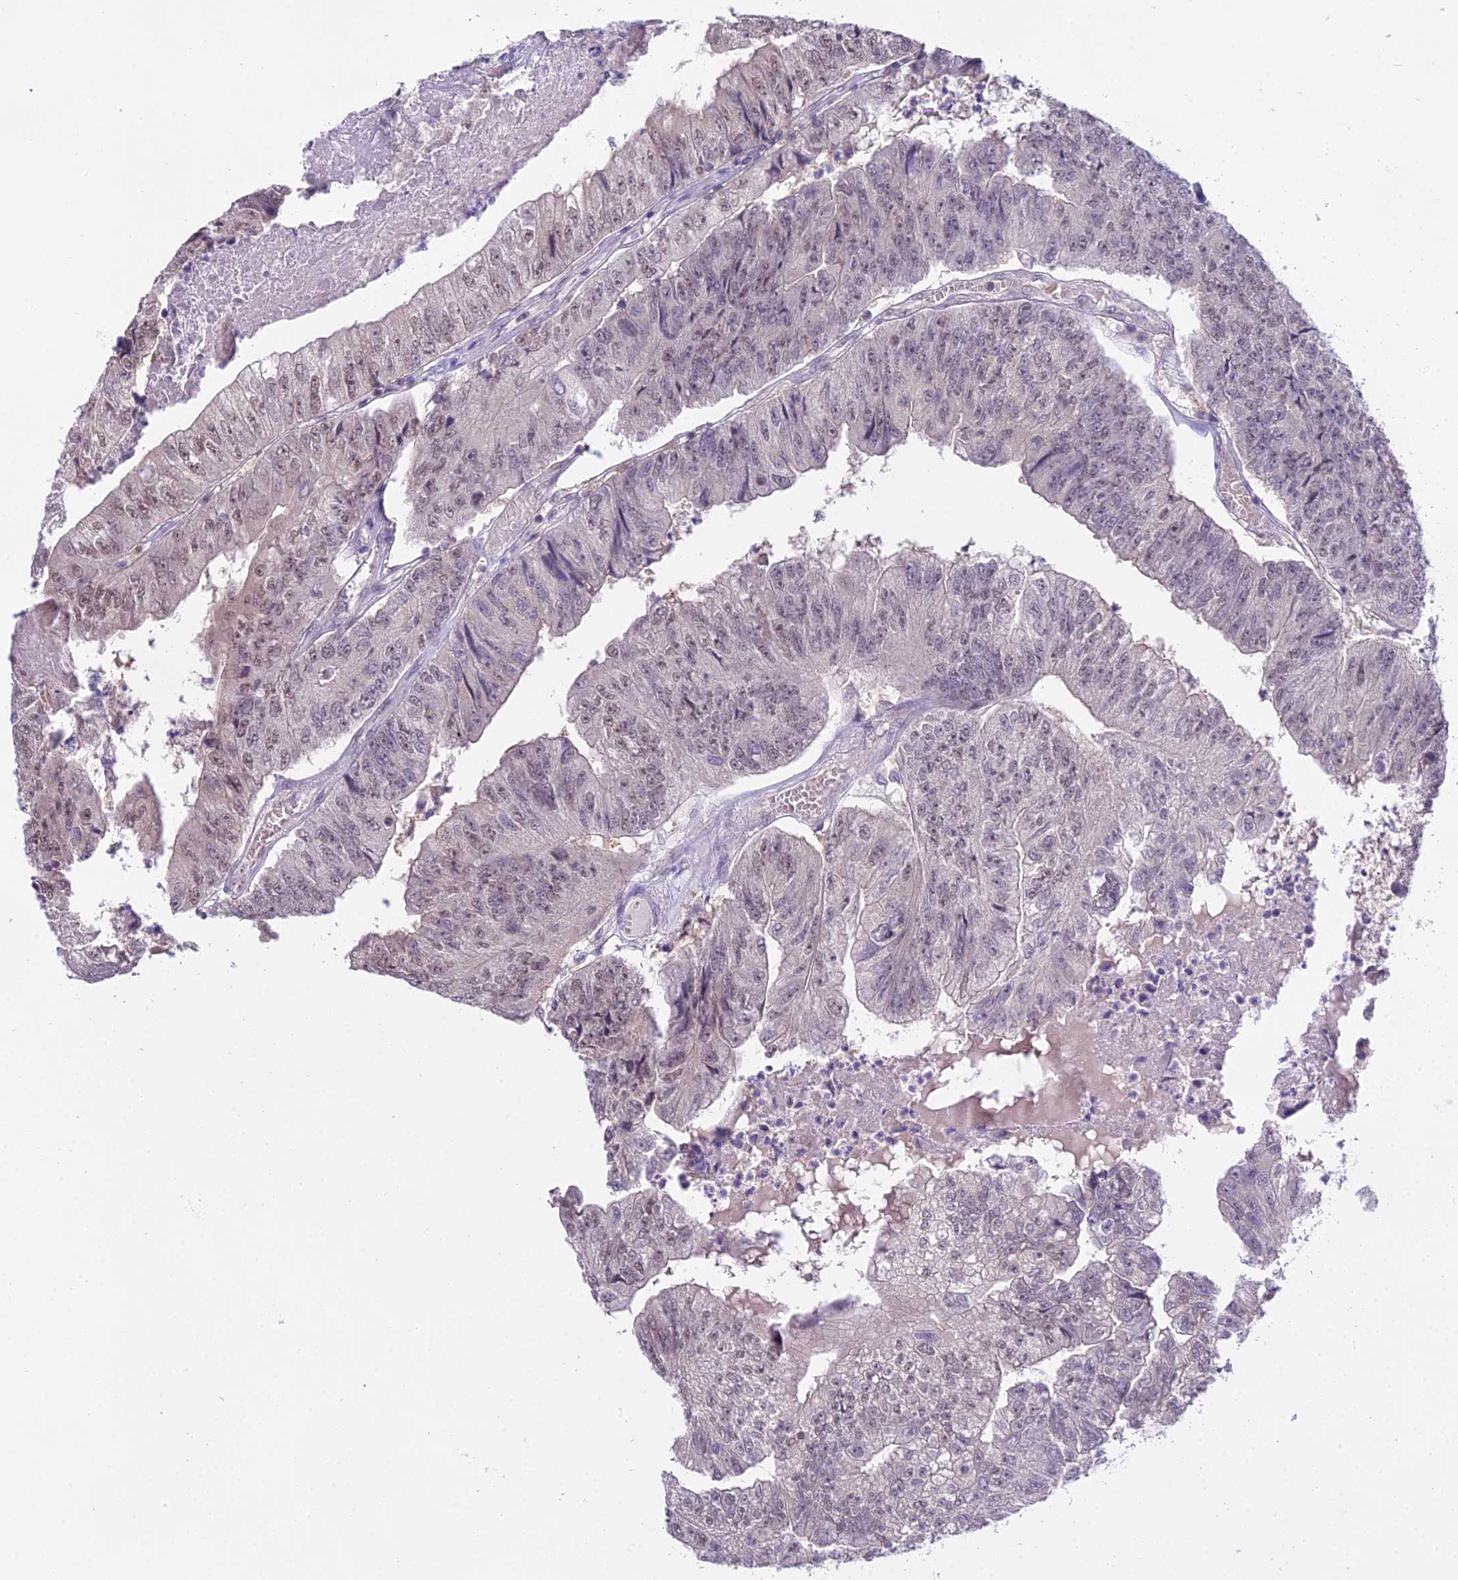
{"staining": {"intensity": "weak", "quantity": "25%-75%", "location": "nuclear"}, "tissue": "colorectal cancer", "cell_type": "Tumor cells", "image_type": "cancer", "snomed": [{"axis": "morphology", "description": "Adenocarcinoma, NOS"}, {"axis": "topography", "description": "Colon"}], "caption": "This photomicrograph demonstrates immunohistochemistry staining of colorectal cancer, with low weak nuclear positivity in about 25%-75% of tumor cells.", "gene": "MAT2A", "patient": {"sex": "female", "age": 67}}